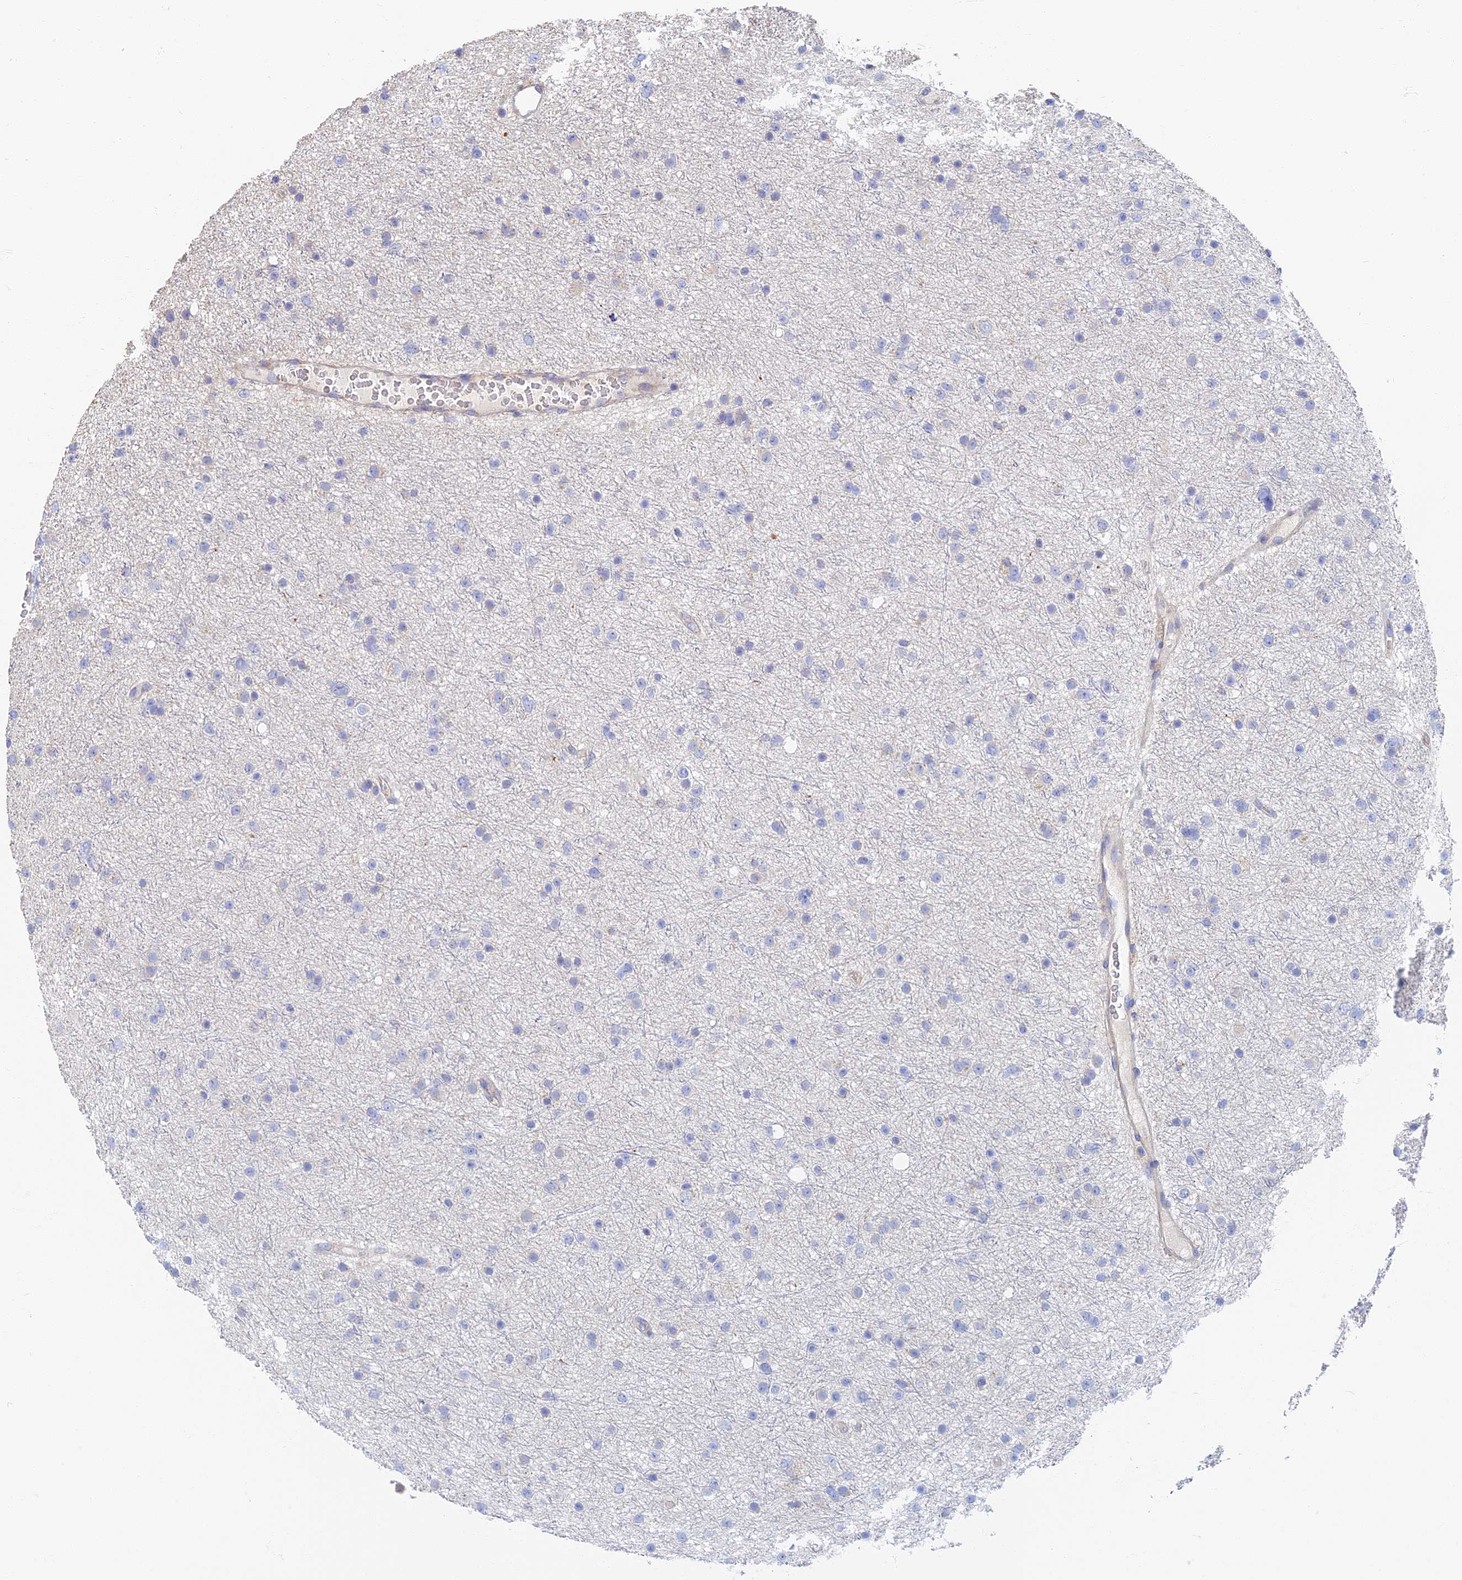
{"staining": {"intensity": "negative", "quantity": "none", "location": "none"}, "tissue": "glioma", "cell_type": "Tumor cells", "image_type": "cancer", "snomed": [{"axis": "morphology", "description": "Glioma, malignant, Low grade"}, {"axis": "topography", "description": "Cerebral cortex"}], "caption": "Immunohistochemistry of malignant low-grade glioma shows no staining in tumor cells.", "gene": "TMEM44", "patient": {"sex": "female", "age": 39}}